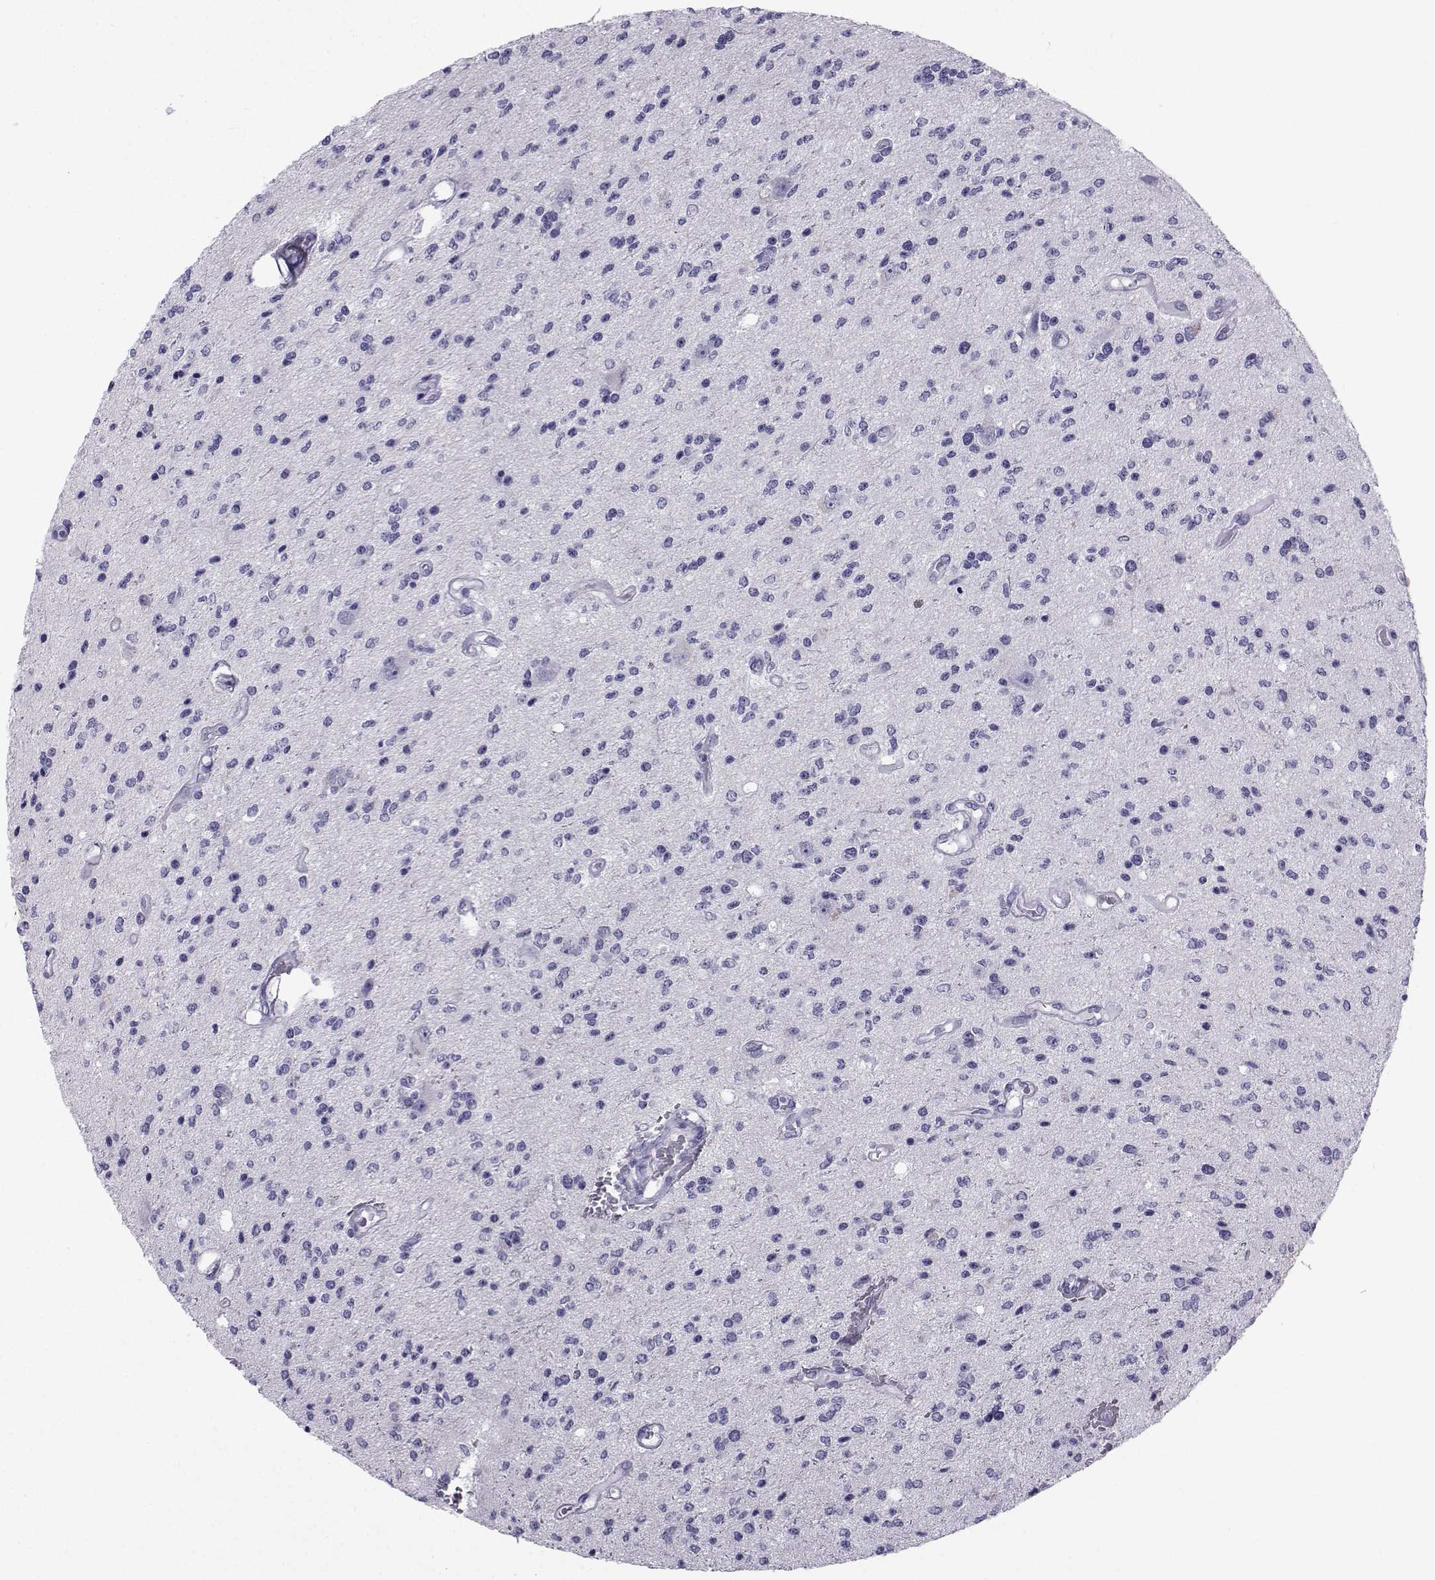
{"staining": {"intensity": "negative", "quantity": "none", "location": "none"}, "tissue": "glioma", "cell_type": "Tumor cells", "image_type": "cancer", "snomed": [{"axis": "morphology", "description": "Glioma, malignant, Low grade"}, {"axis": "topography", "description": "Brain"}], "caption": "Image shows no significant protein expression in tumor cells of glioma.", "gene": "SPANXD", "patient": {"sex": "male", "age": 67}}